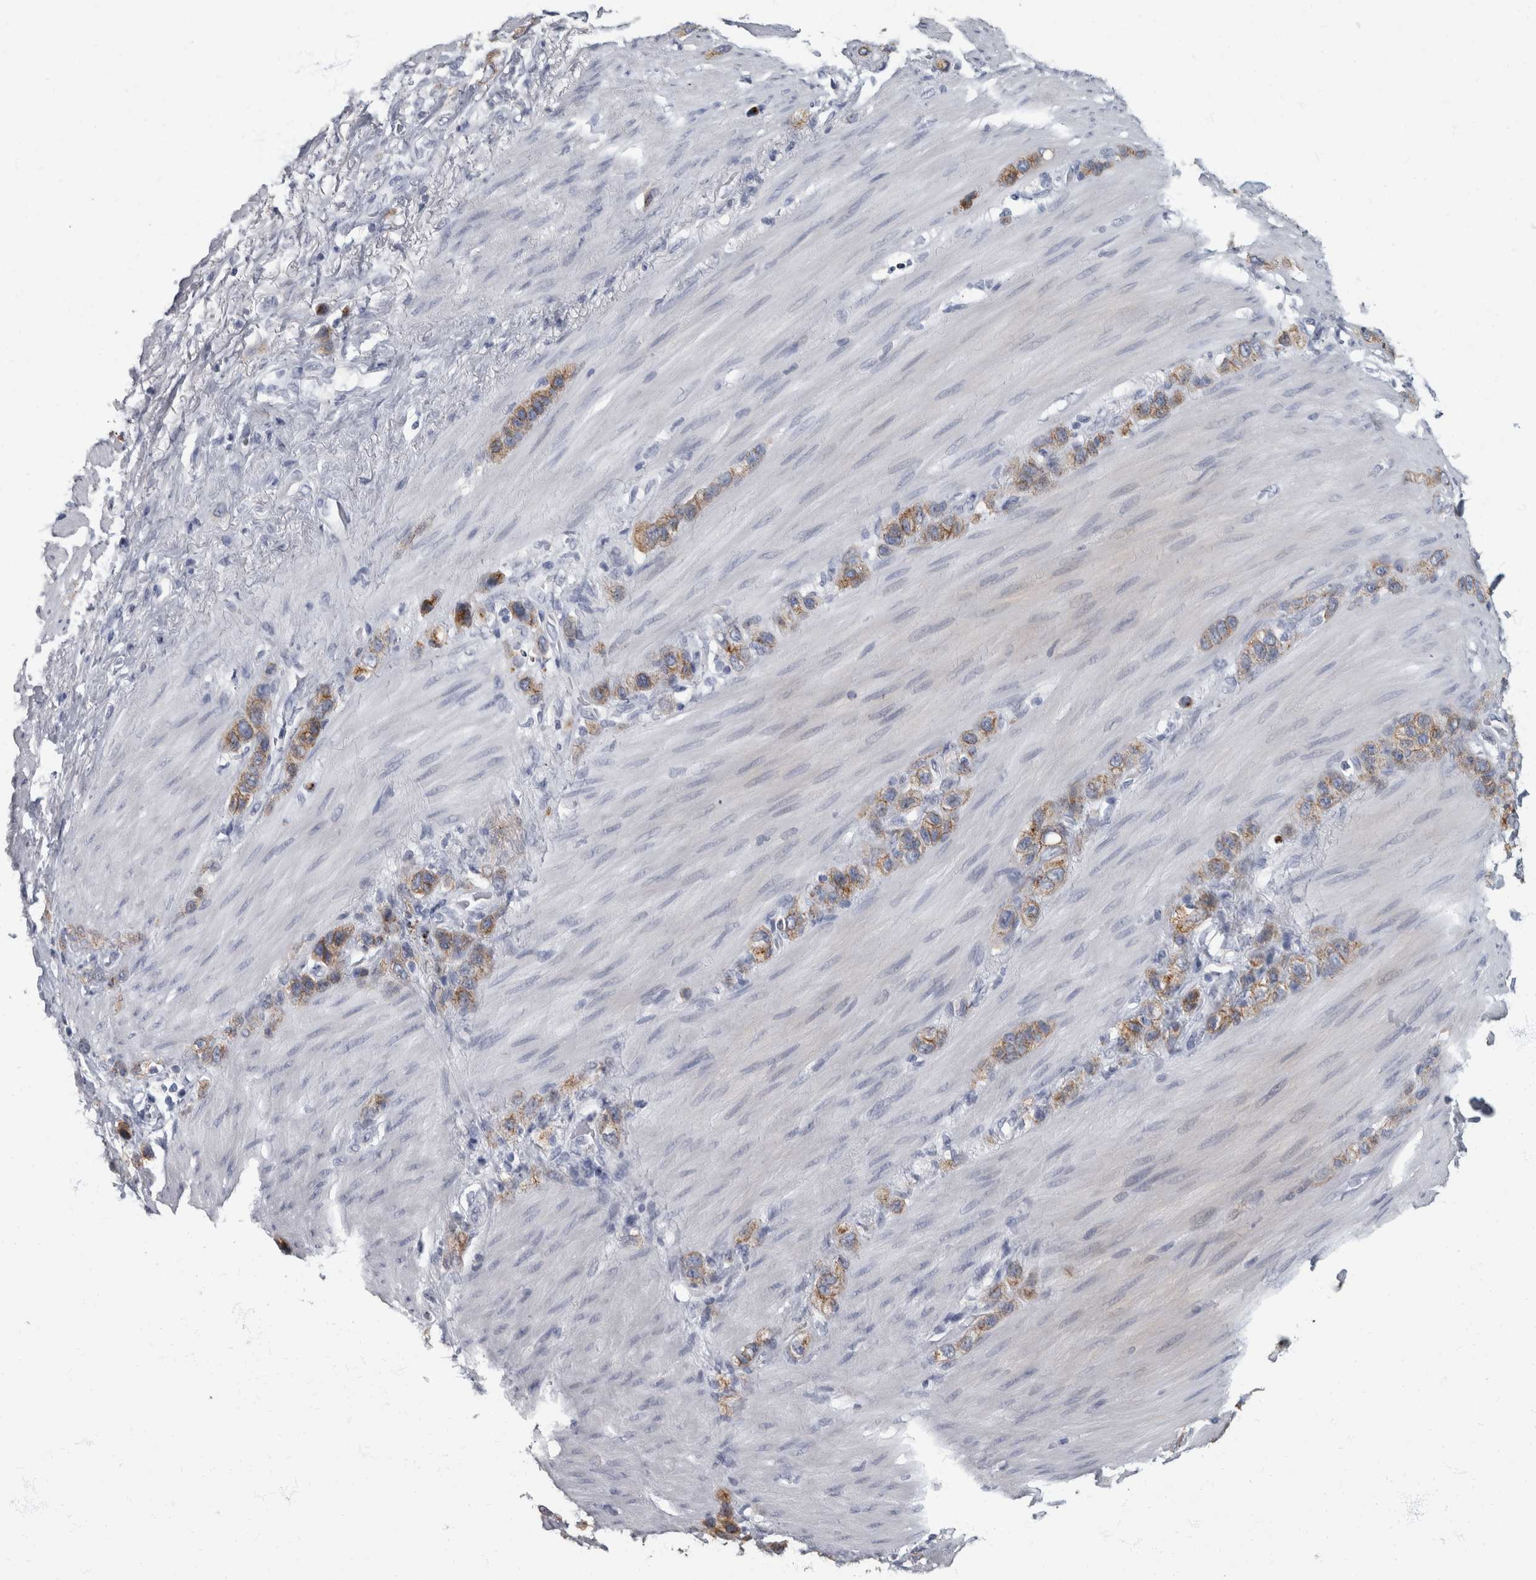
{"staining": {"intensity": "moderate", "quantity": ">75%", "location": "cytoplasmic/membranous"}, "tissue": "stomach cancer", "cell_type": "Tumor cells", "image_type": "cancer", "snomed": [{"axis": "morphology", "description": "Adenocarcinoma, NOS"}, {"axis": "morphology", "description": "Adenocarcinoma, High grade"}, {"axis": "topography", "description": "Stomach, upper"}, {"axis": "topography", "description": "Stomach, lower"}], "caption": "Moderate cytoplasmic/membranous expression is appreciated in about >75% of tumor cells in stomach cancer (high-grade adenocarcinoma). (Brightfield microscopy of DAB IHC at high magnification).", "gene": "DSG2", "patient": {"sex": "female", "age": 65}}